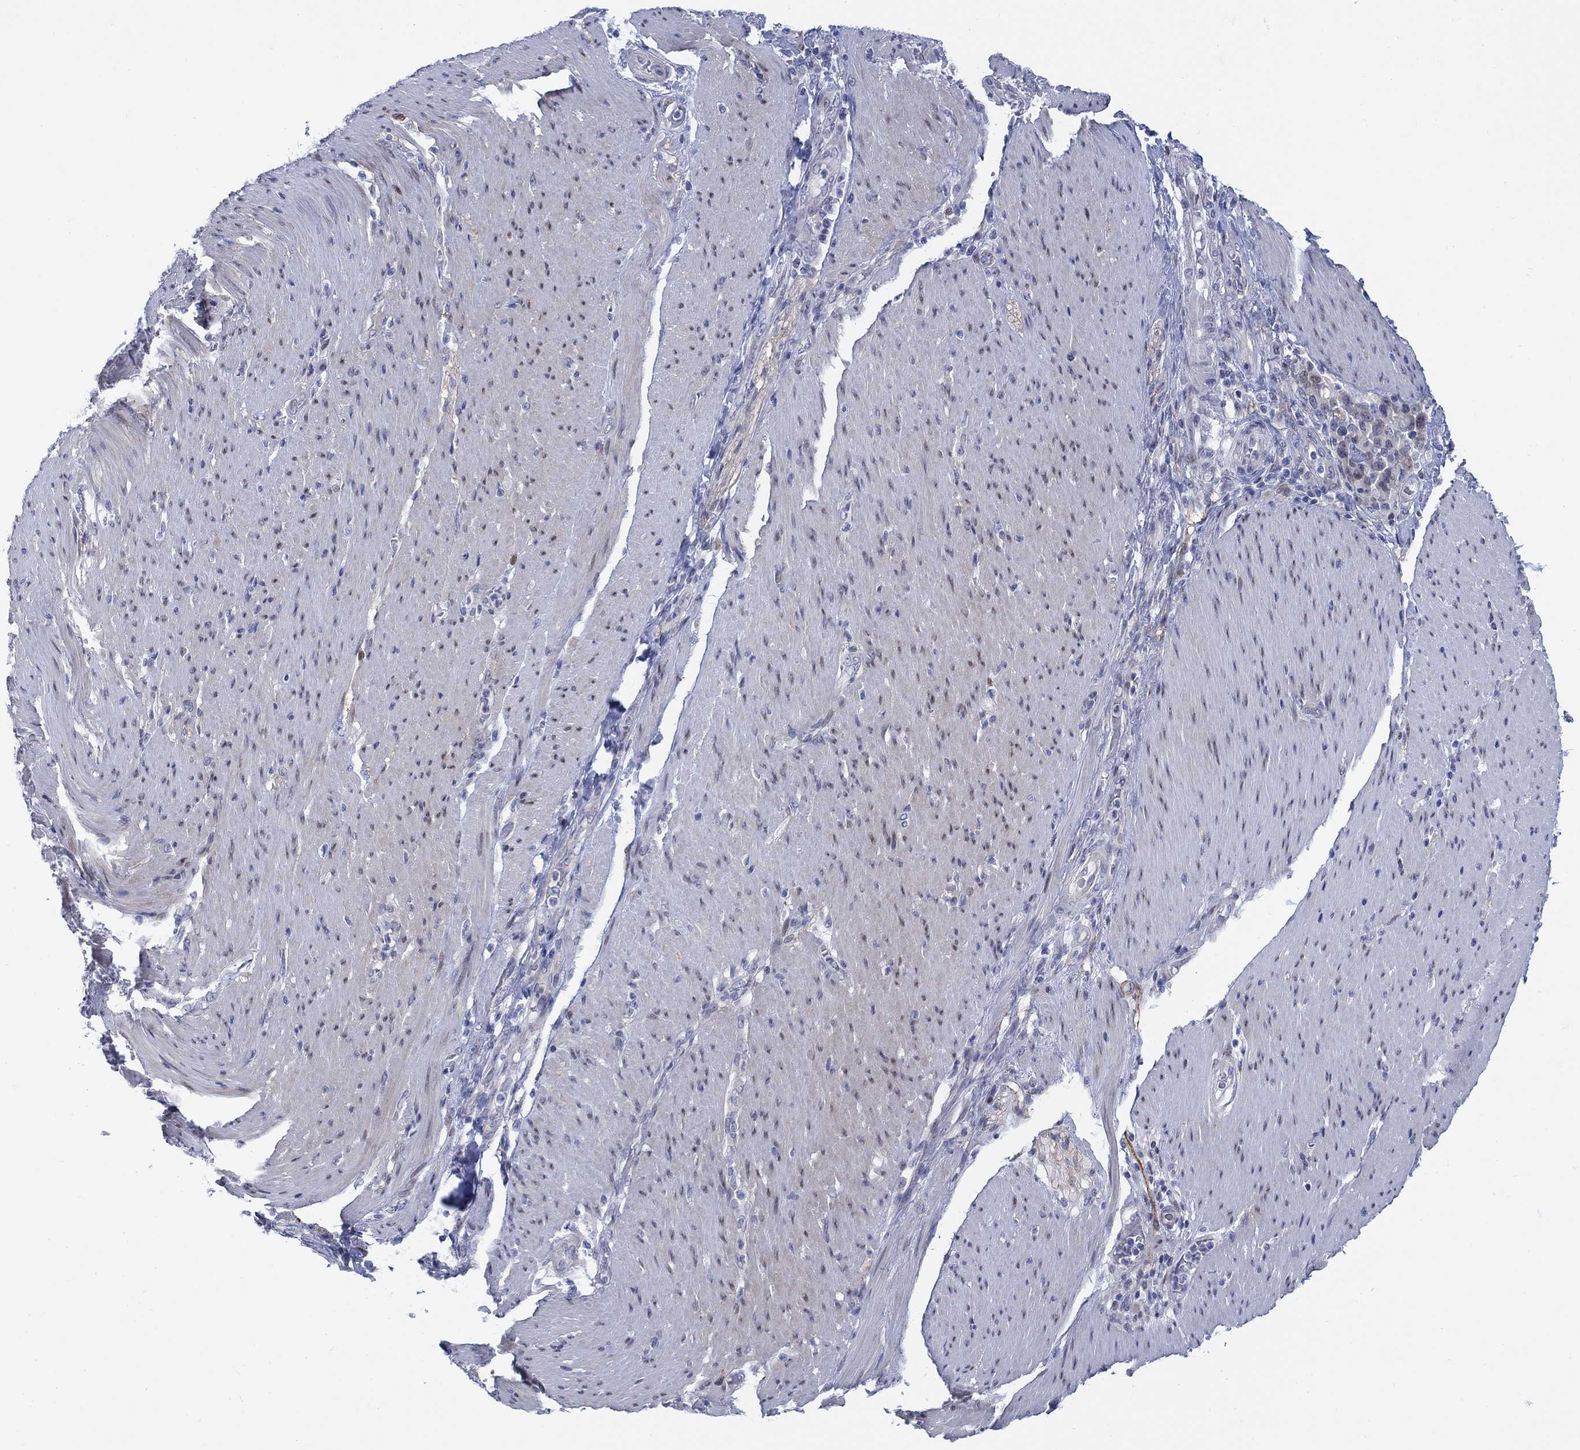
{"staining": {"intensity": "weak", "quantity": "25%-75%", "location": "cytoplasmic/membranous"}, "tissue": "stomach cancer", "cell_type": "Tumor cells", "image_type": "cancer", "snomed": [{"axis": "morphology", "description": "Adenocarcinoma, NOS"}, {"axis": "topography", "description": "Stomach"}], "caption": "This is an image of immunohistochemistry (IHC) staining of adenocarcinoma (stomach), which shows weak staining in the cytoplasmic/membranous of tumor cells.", "gene": "MYO3A", "patient": {"sex": "female", "age": 79}}